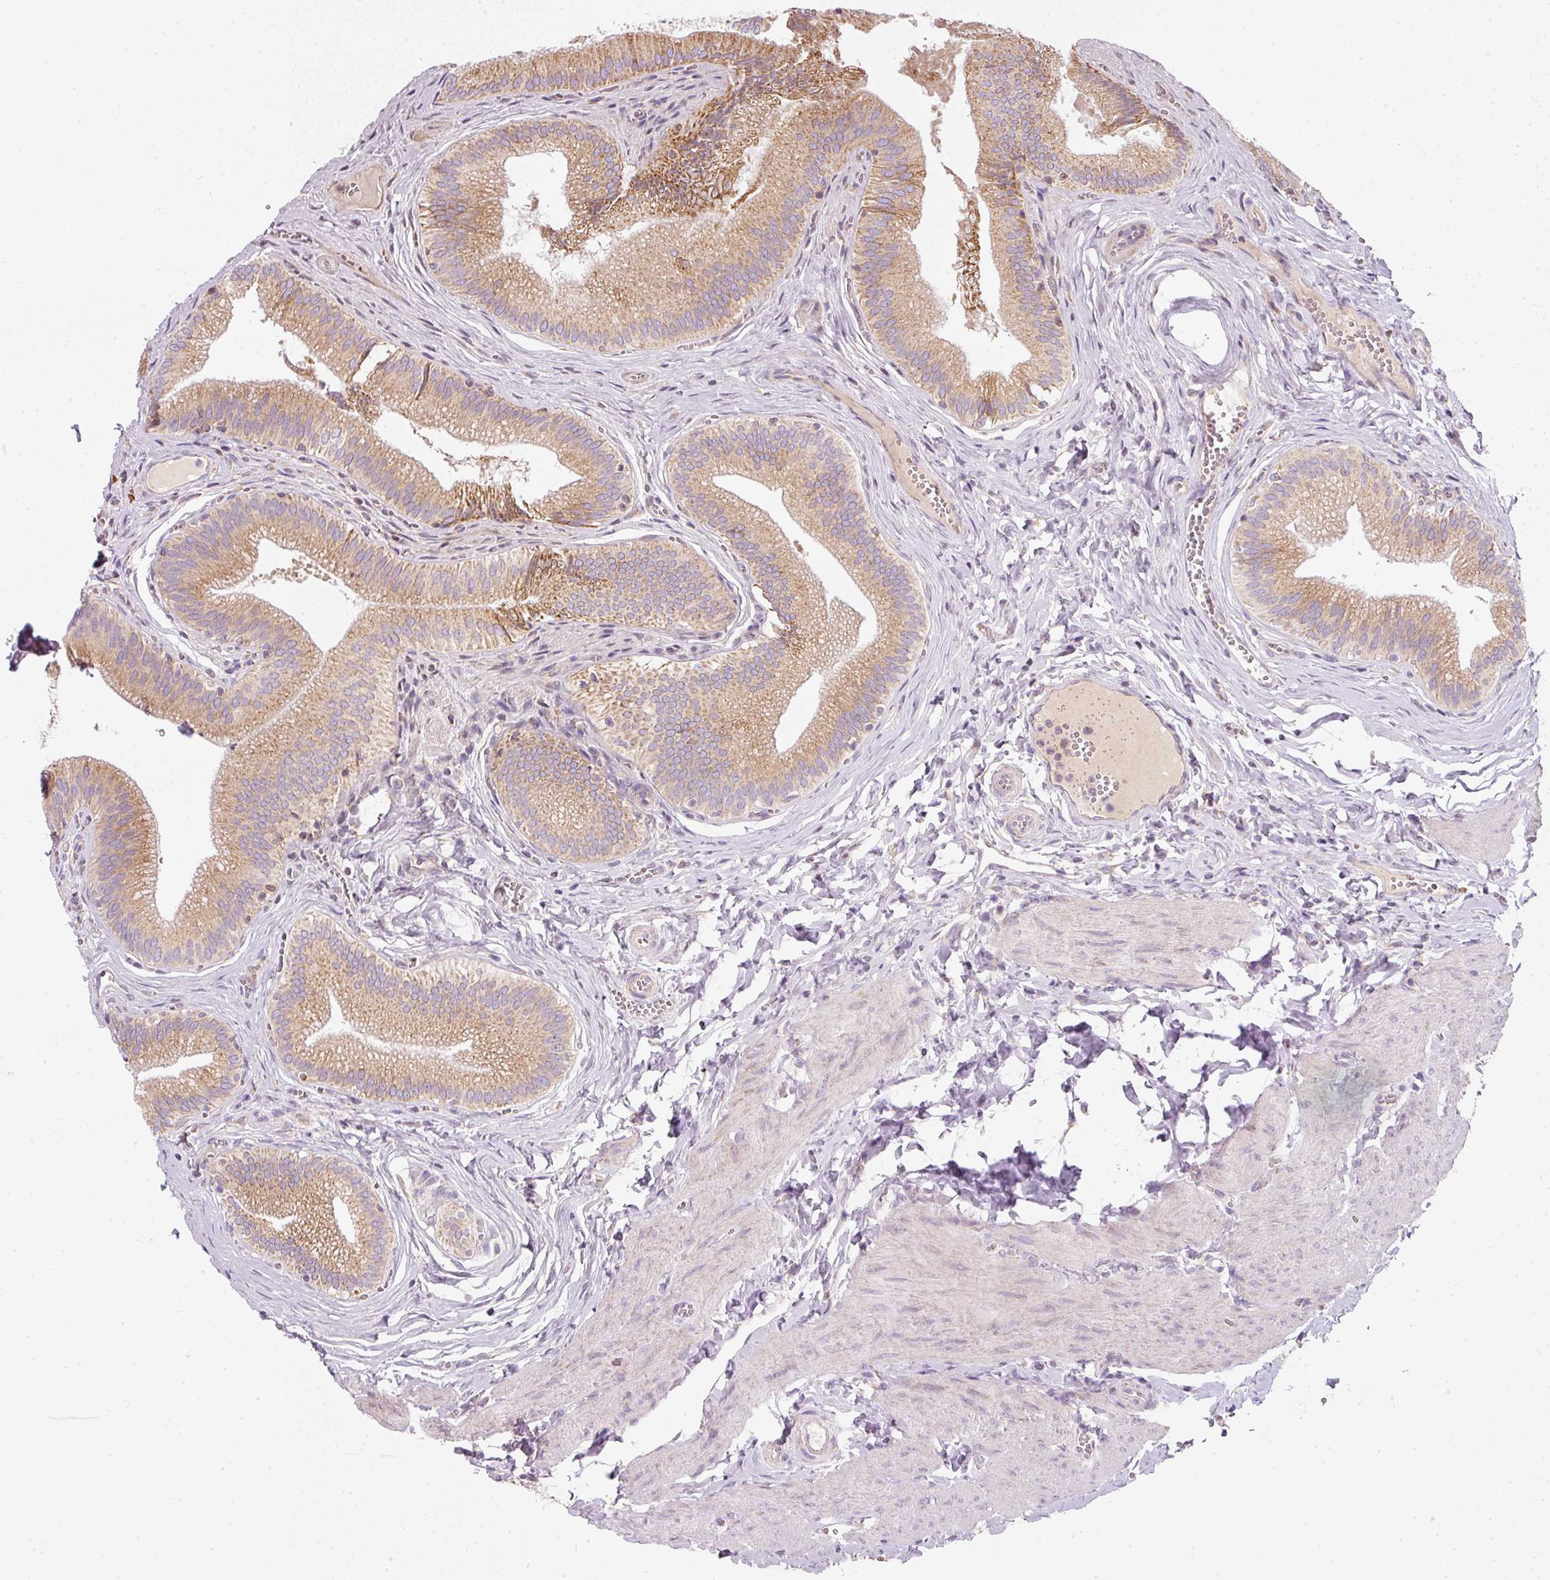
{"staining": {"intensity": "moderate", "quantity": ">75%", "location": "cytoplasmic/membranous"}, "tissue": "gallbladder", "cell_type": "Glandular cells", "image_type": "normal", "snomed": [{"axis": "morphology", "description": "Normal tissue, NOS"}, {"axis": "topography", "description": "Gallbladder"}], "caption": "Immunohistochemical staining of unremarkable gallbladder demonstrates >75% levels of moderate cytoplasmic/membranous protein staining in approximately >75% of glandular cells.", "gene": "MORN4", "patient": {"sex": "male", "age": 17}}